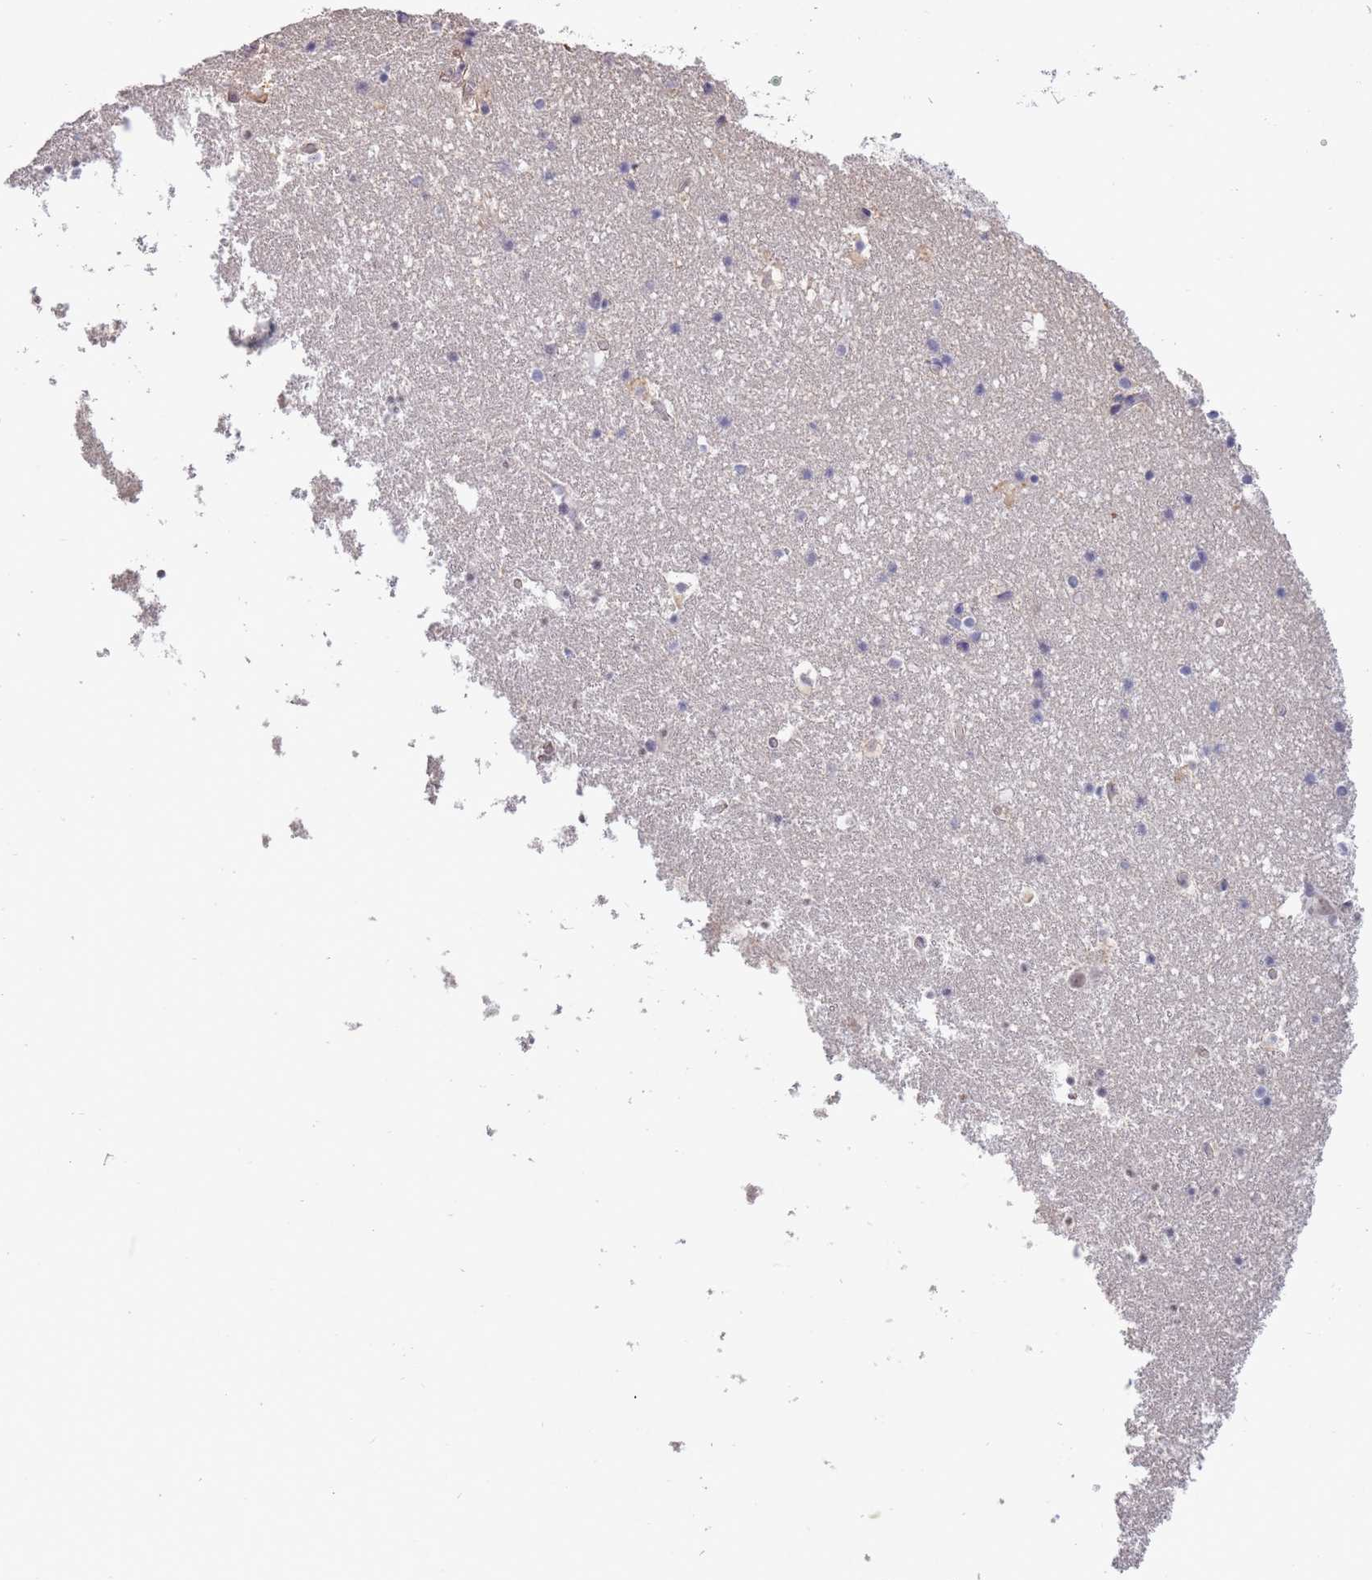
{"staining": {"intensity": "negative", "quantity": "none", "location": "none"}, "tissue": "hippocampus", "cell_type": "Glial cells", "image_type": "normal", "snomed": [{"axis": "morphology", "description": "Normal tissue, NOS"}, {"axis": "topography", "description": "Hippocampus"}], "caption": "Human hippocampus stained for a protein using immunohistochemistry shows no expression in glial cells.", "gene": "C19orf25", "patient": {"sex": "female", "age": 52}}